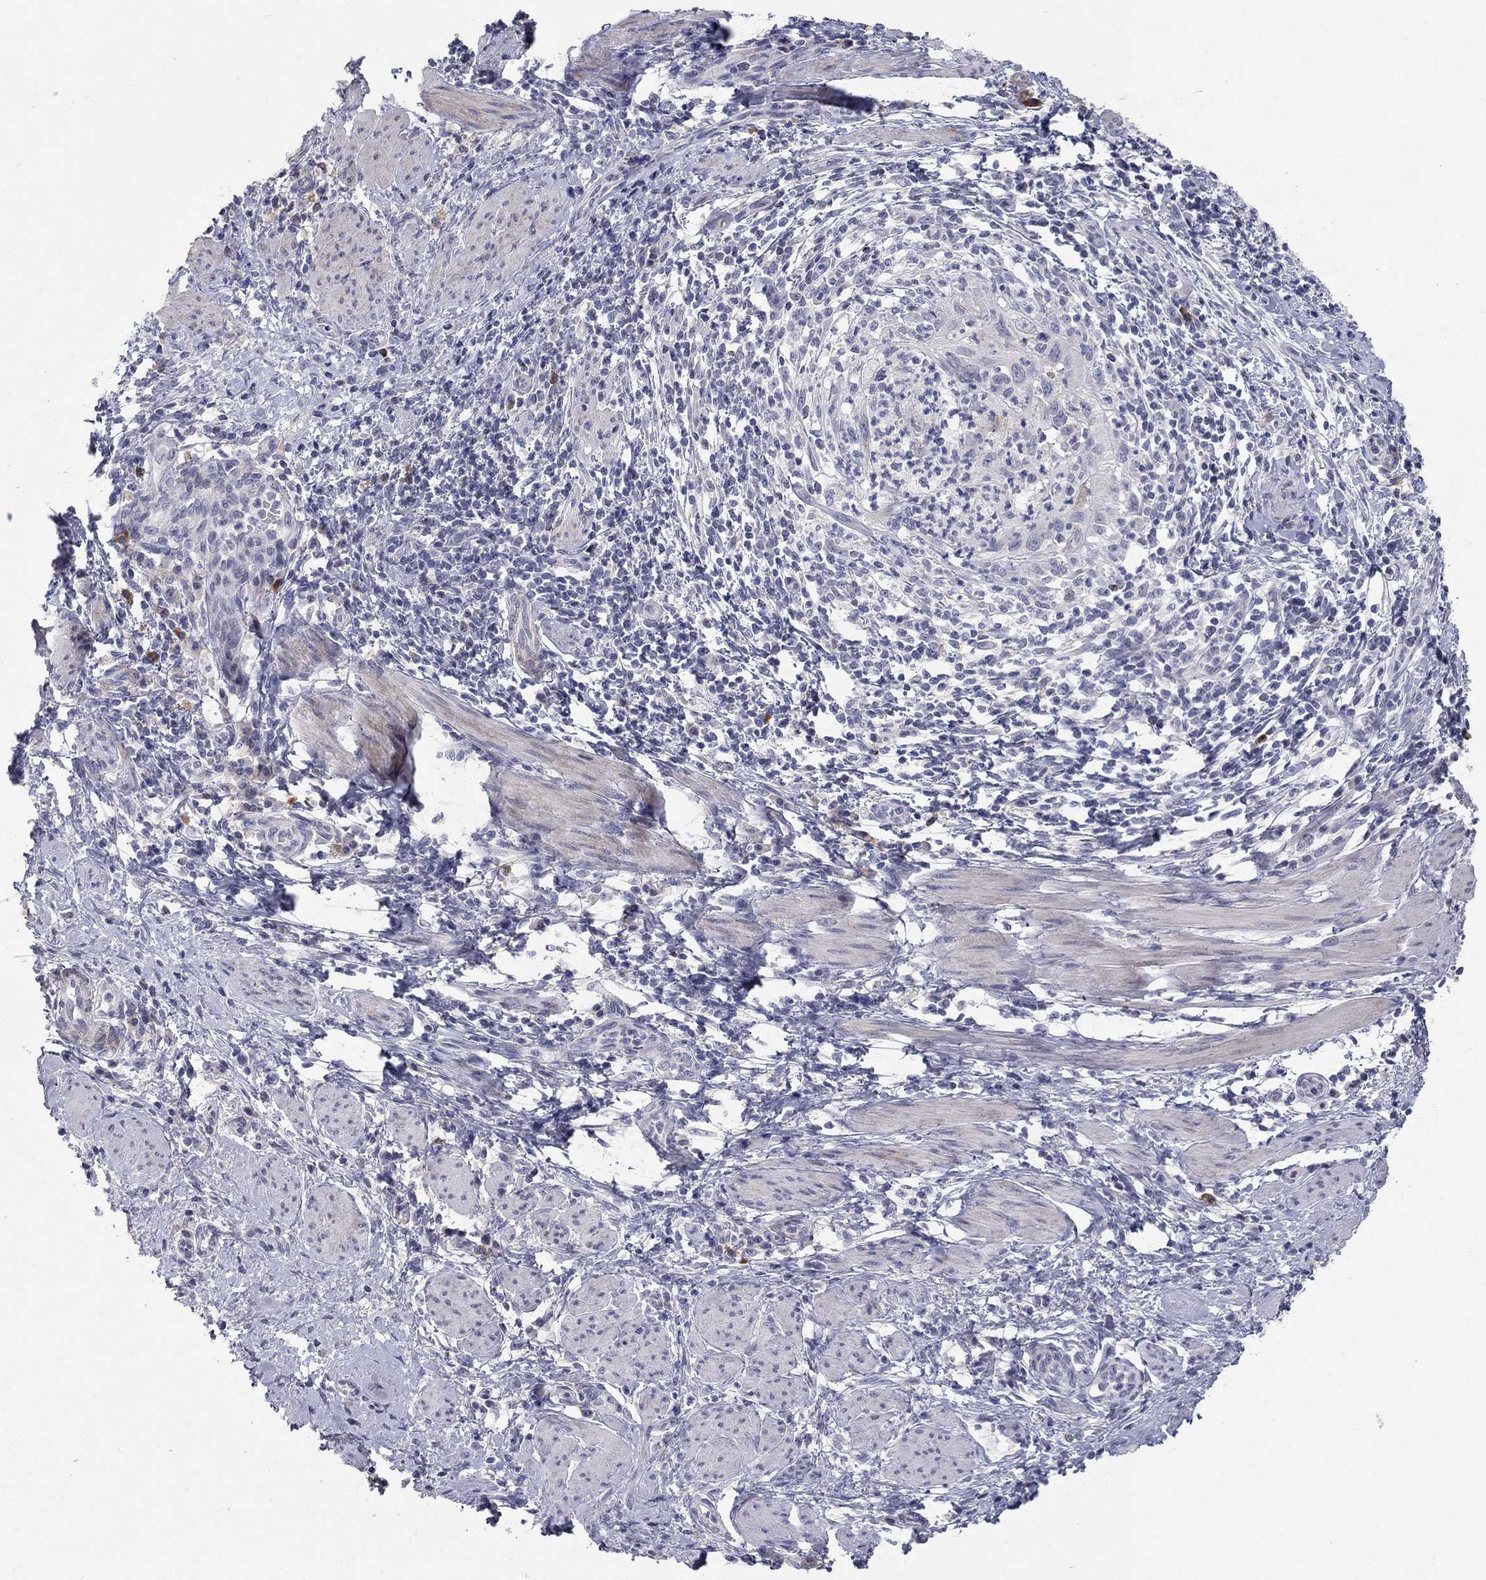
{"staining": {"intensity": "negative", "quantity": "none", "location": "none"}, "tissue": "cervical cancer", "cell_type": "Tumor cells", "image_type": "cancer", "snomed": [{"axis": "morphology", "description": "Squamous cell carcinoma, NOS"}, {"axis": "topography", "description": "Cervix"}], "caption": "Tumor cells are negative for brown protein staining in squamous cell carcinoma (cervical).", "gene": "NTRK2", "patient": {"sex": "female", "age": 26}}